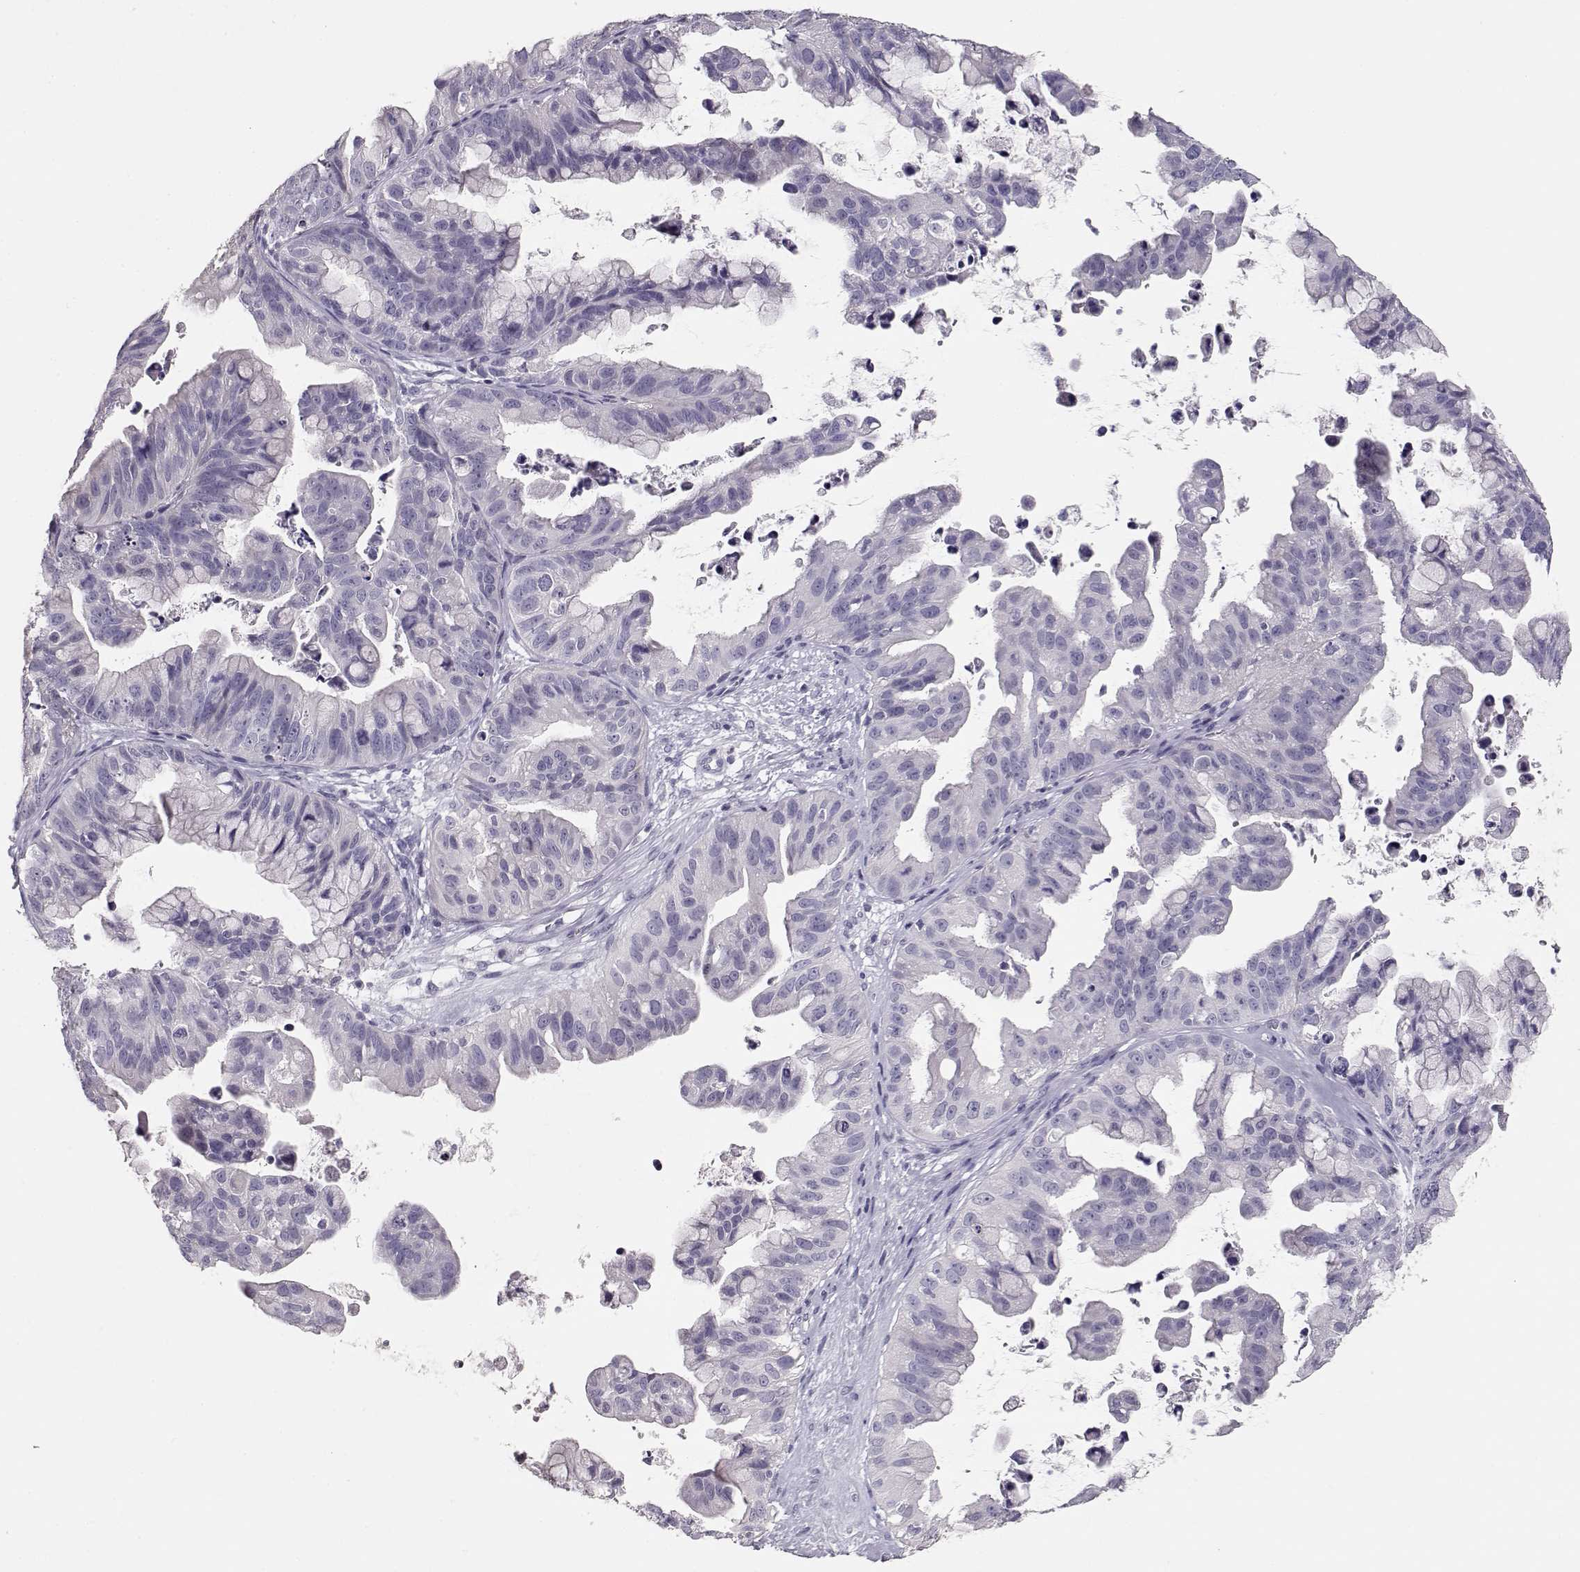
{"staining": {"intensity": "negative", "quantity": "none", "location": "none"}, "tissue": "ovarian cancer", "cell_type": "Tumor cells", "image_type": "cancer", "snomed": [{"axis": "morphology", "description": "Cystadenocarcinoma, mucinous, NOS"}, {"axis": "topography", "description": "Ovary"}], "caption": "Immunohistochemistry photomicrograph of neoplastic tissue: human ovarian cancer stained with DAB (3,3'-diaminobenzidine) displays no significant protein positivity in tumor cells. Brightfield microscopy of immunohistochemistry stained with DAB (3,3'-diaminobenzidine) (brown) and hematoxylin (blue), captured at high magnification.", "gene": "MAGEC1", "patient": {"sex": "female", "age": 76}}